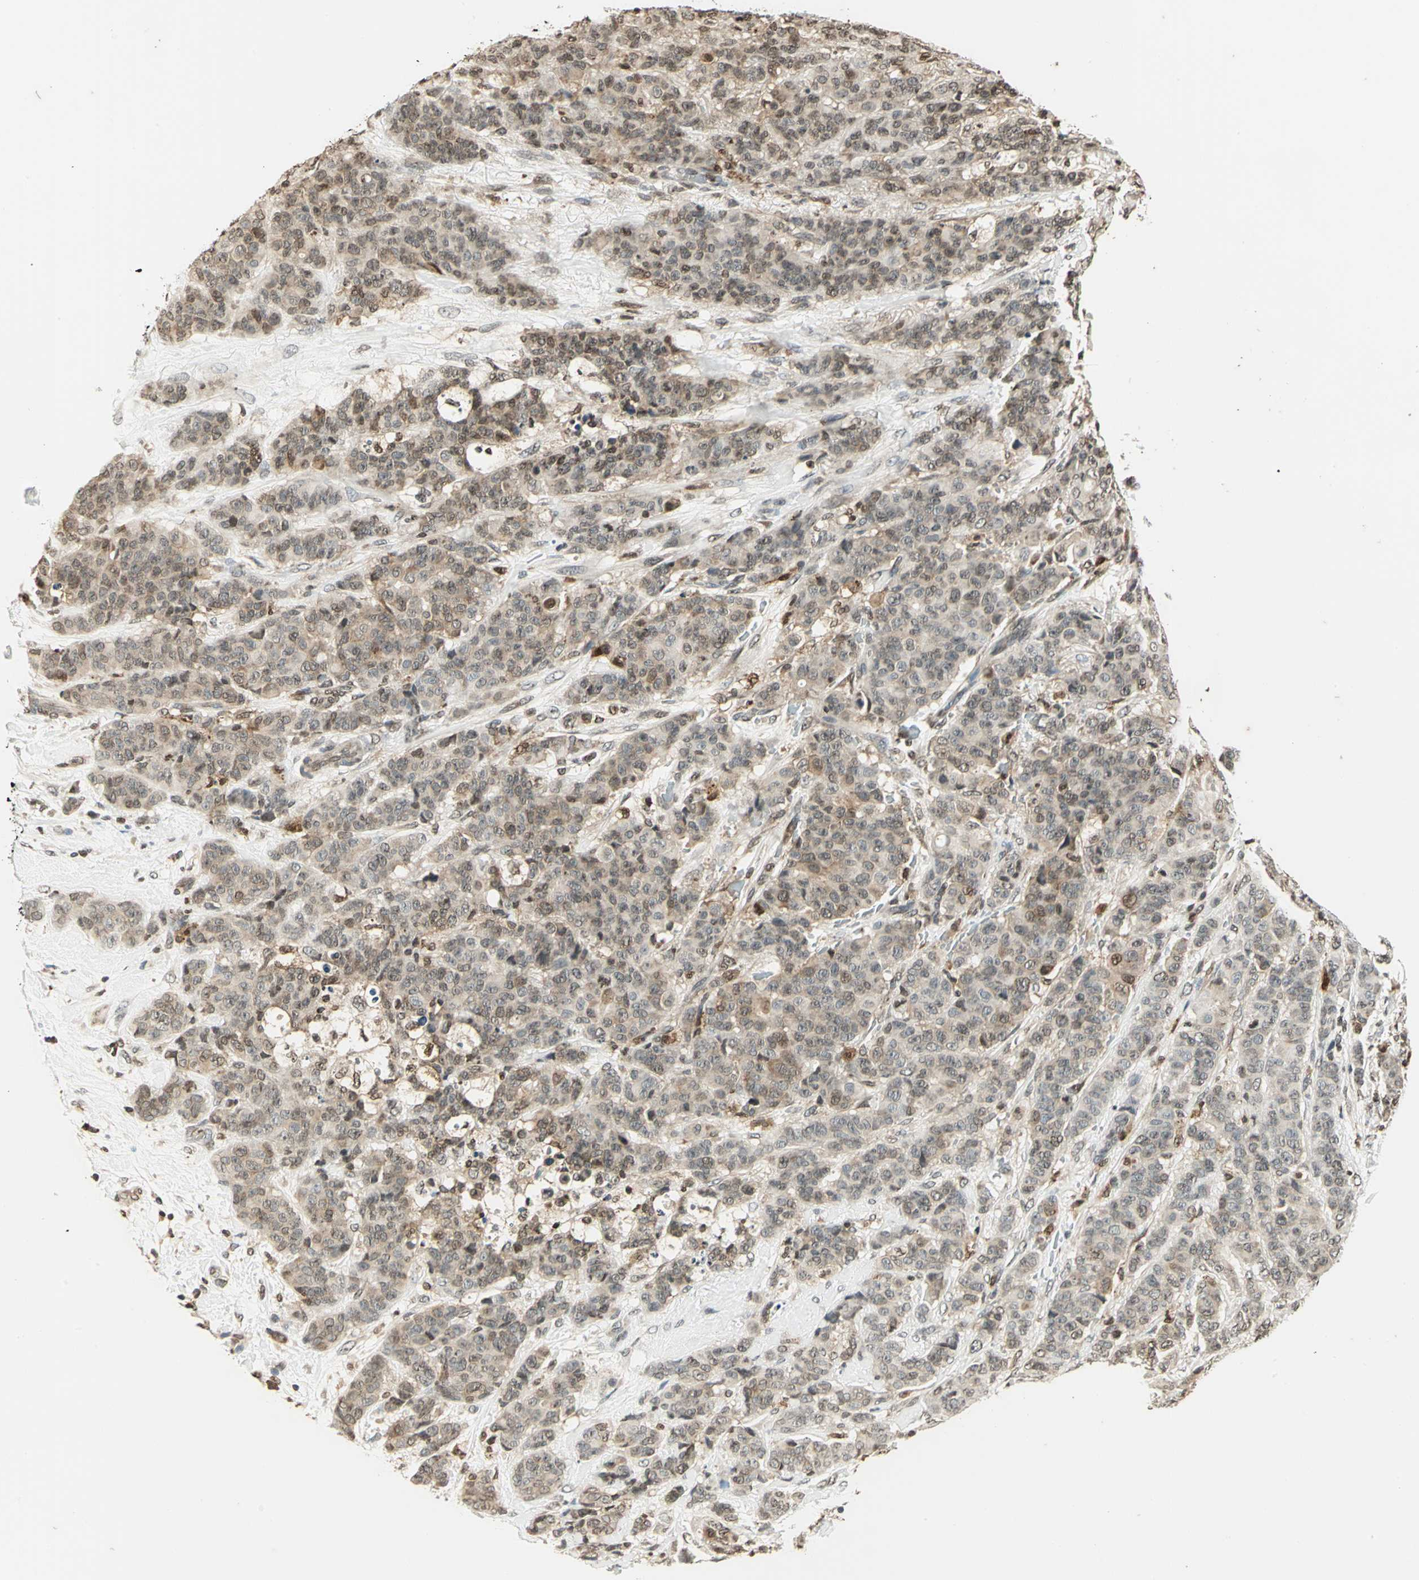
{"staining": {"intensity": "moderate", "quantity": ">75%", "location": "cytoplasmic/membranous,nuclear"}, "tissue": "breast cancer", "cell_type": "Tumor cells", "image_type": "cancer", "snomed": [{"axis": "morphology", "description": "Duct carcinoma"}, {"axis": "topography", "description": "Breast"}], "caption": "There is medium levels of moderate cytoplasmic/membranous and nuclear staining in tumor cells of intraductal carcinoma (breast), as demonstrated by immunohistochemical staining (brown color).", "gene": "LGALS3", "patient": {"sex": "female", "age": 40}}